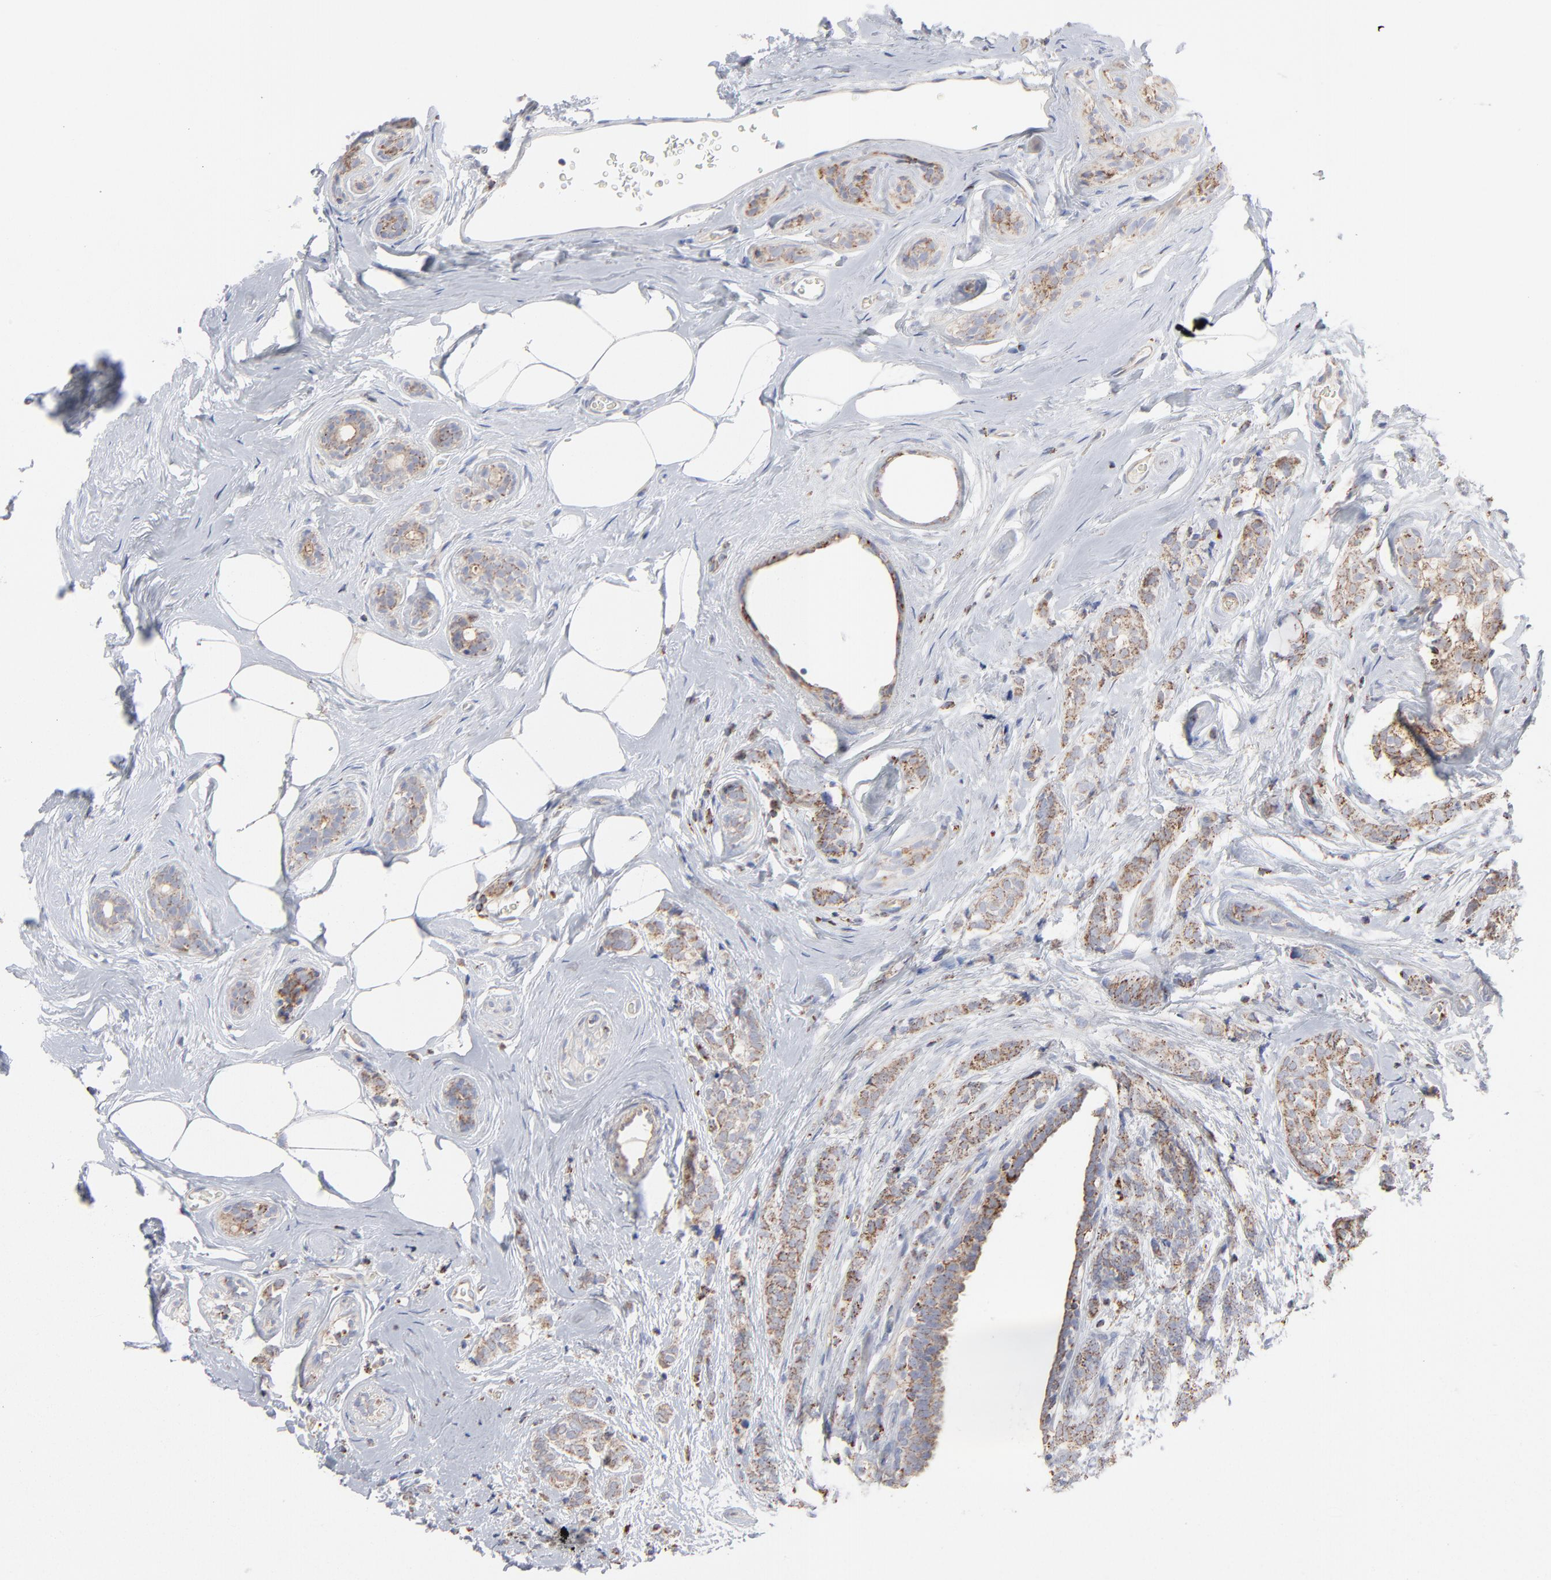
{"staining": {"intensity": "moderate", "quantity": ">75%", "location": "cytoplasmic/membranous"}, "tissue": "breast cancer", "cell_type": "Tumor cells", "image_type": "cancer", "snomed": [{"axis": "morphology", "description": "Lobular carcinoma"}, {"axis": "topography", "description": "Breast"}], "caption": "High-magnification brightfield microscopy of breast cancer (lobular carcinoma) stained with DAB (brown) and counterstained with hematoxylin (blue). tumor cells exhibit moderate cytoplasmic/membranous positivity is present in approximately>75% of cells.", "gene": "ASB3", "patient": {"sex": "female", "age": 60}}